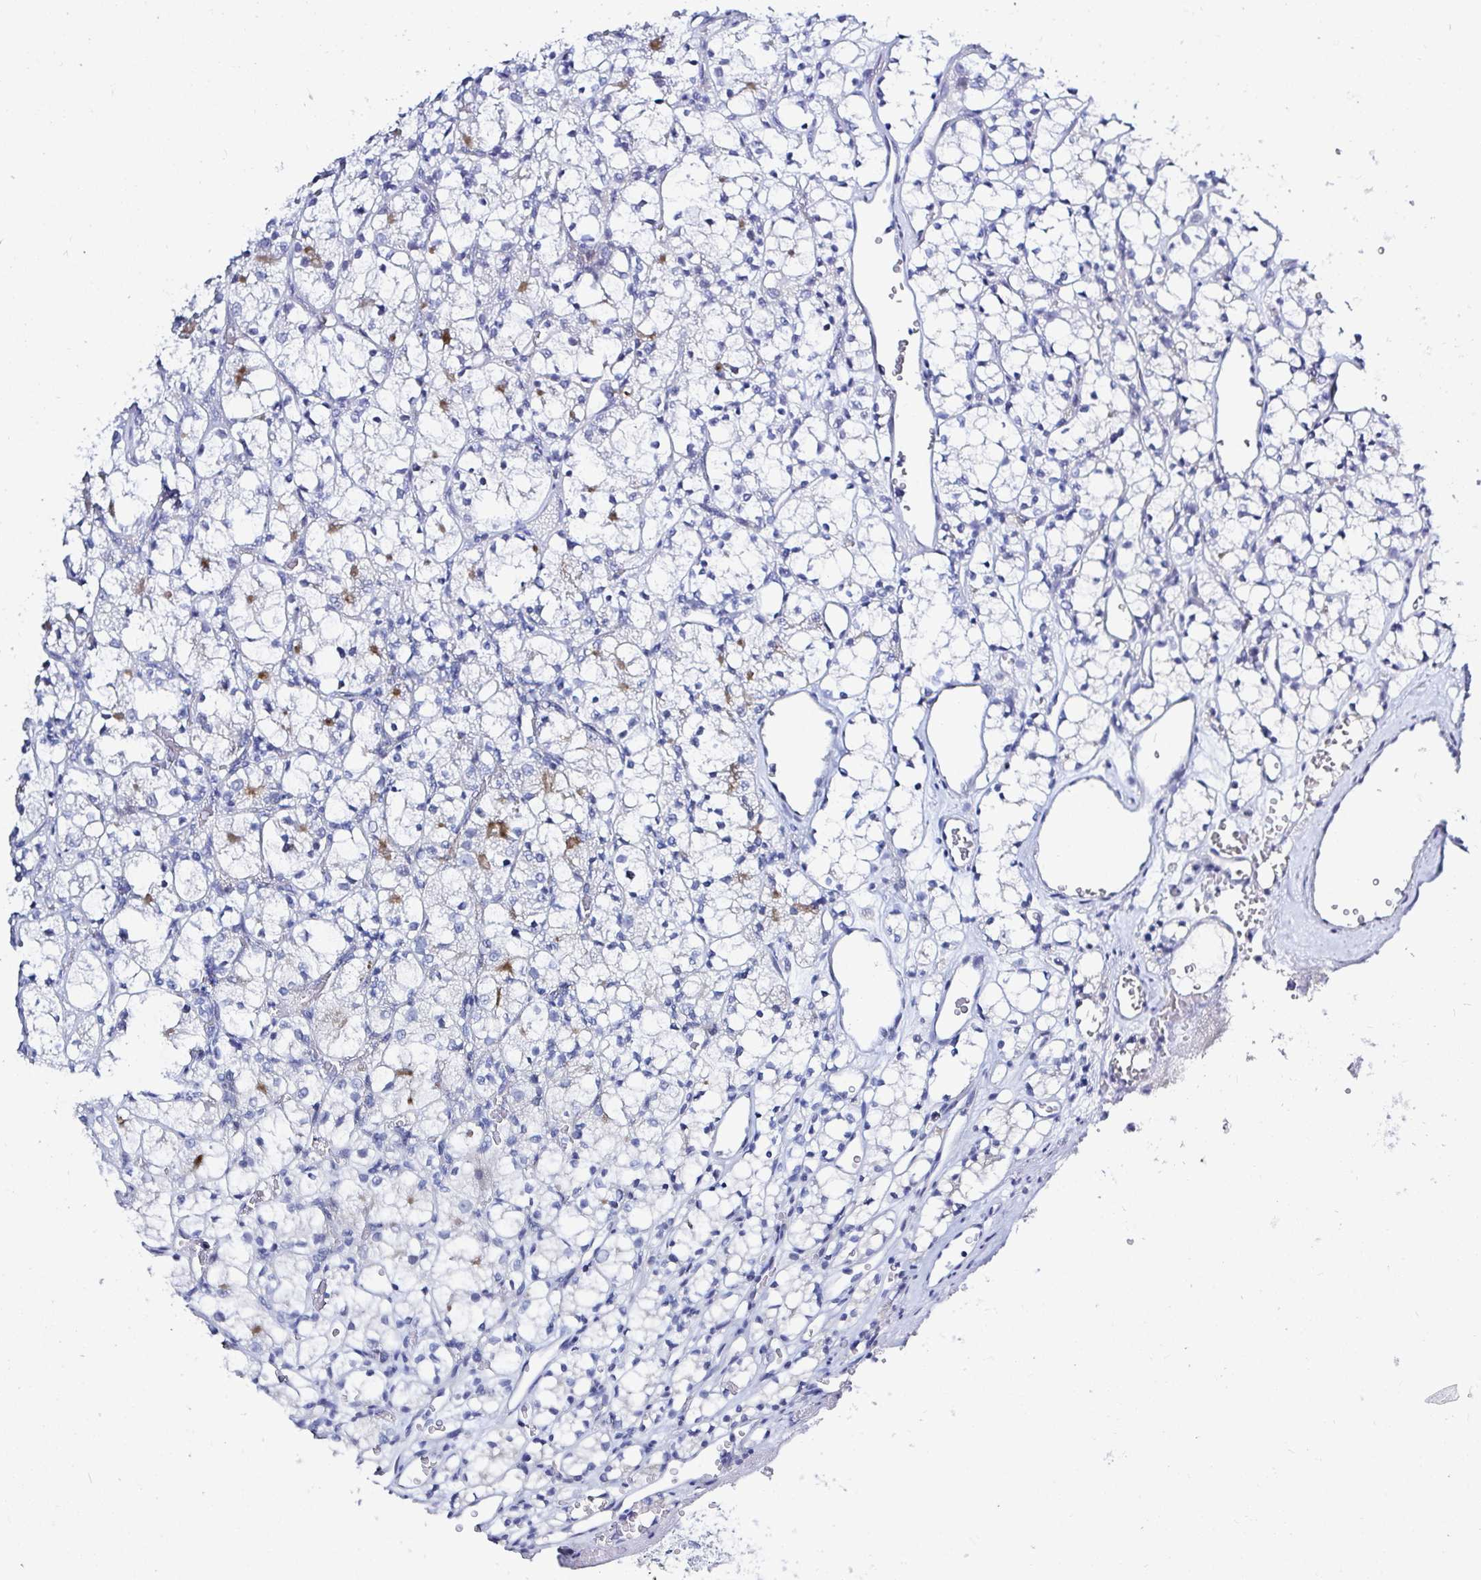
{"staining": {"intensity": "weak", "quantity": "<25%", "location": "cytoplasmic/membranous"}, "tissue": "renal cancer", "cell_type": "Tumor cells", "image_type": "cancer", "snomed": [{"axis": "morphology", "description": "Adenocarcinoma, NOS"}, {"axis": "topography", "description": "Kidney"}], "caption": "The immunohistochemistry photomicrograph has no significant staining in tumor cells of adenocarcinoma (renal) tissue.", "gene": "OR10K1", "patient": {"sex": "female", "age": 69}}